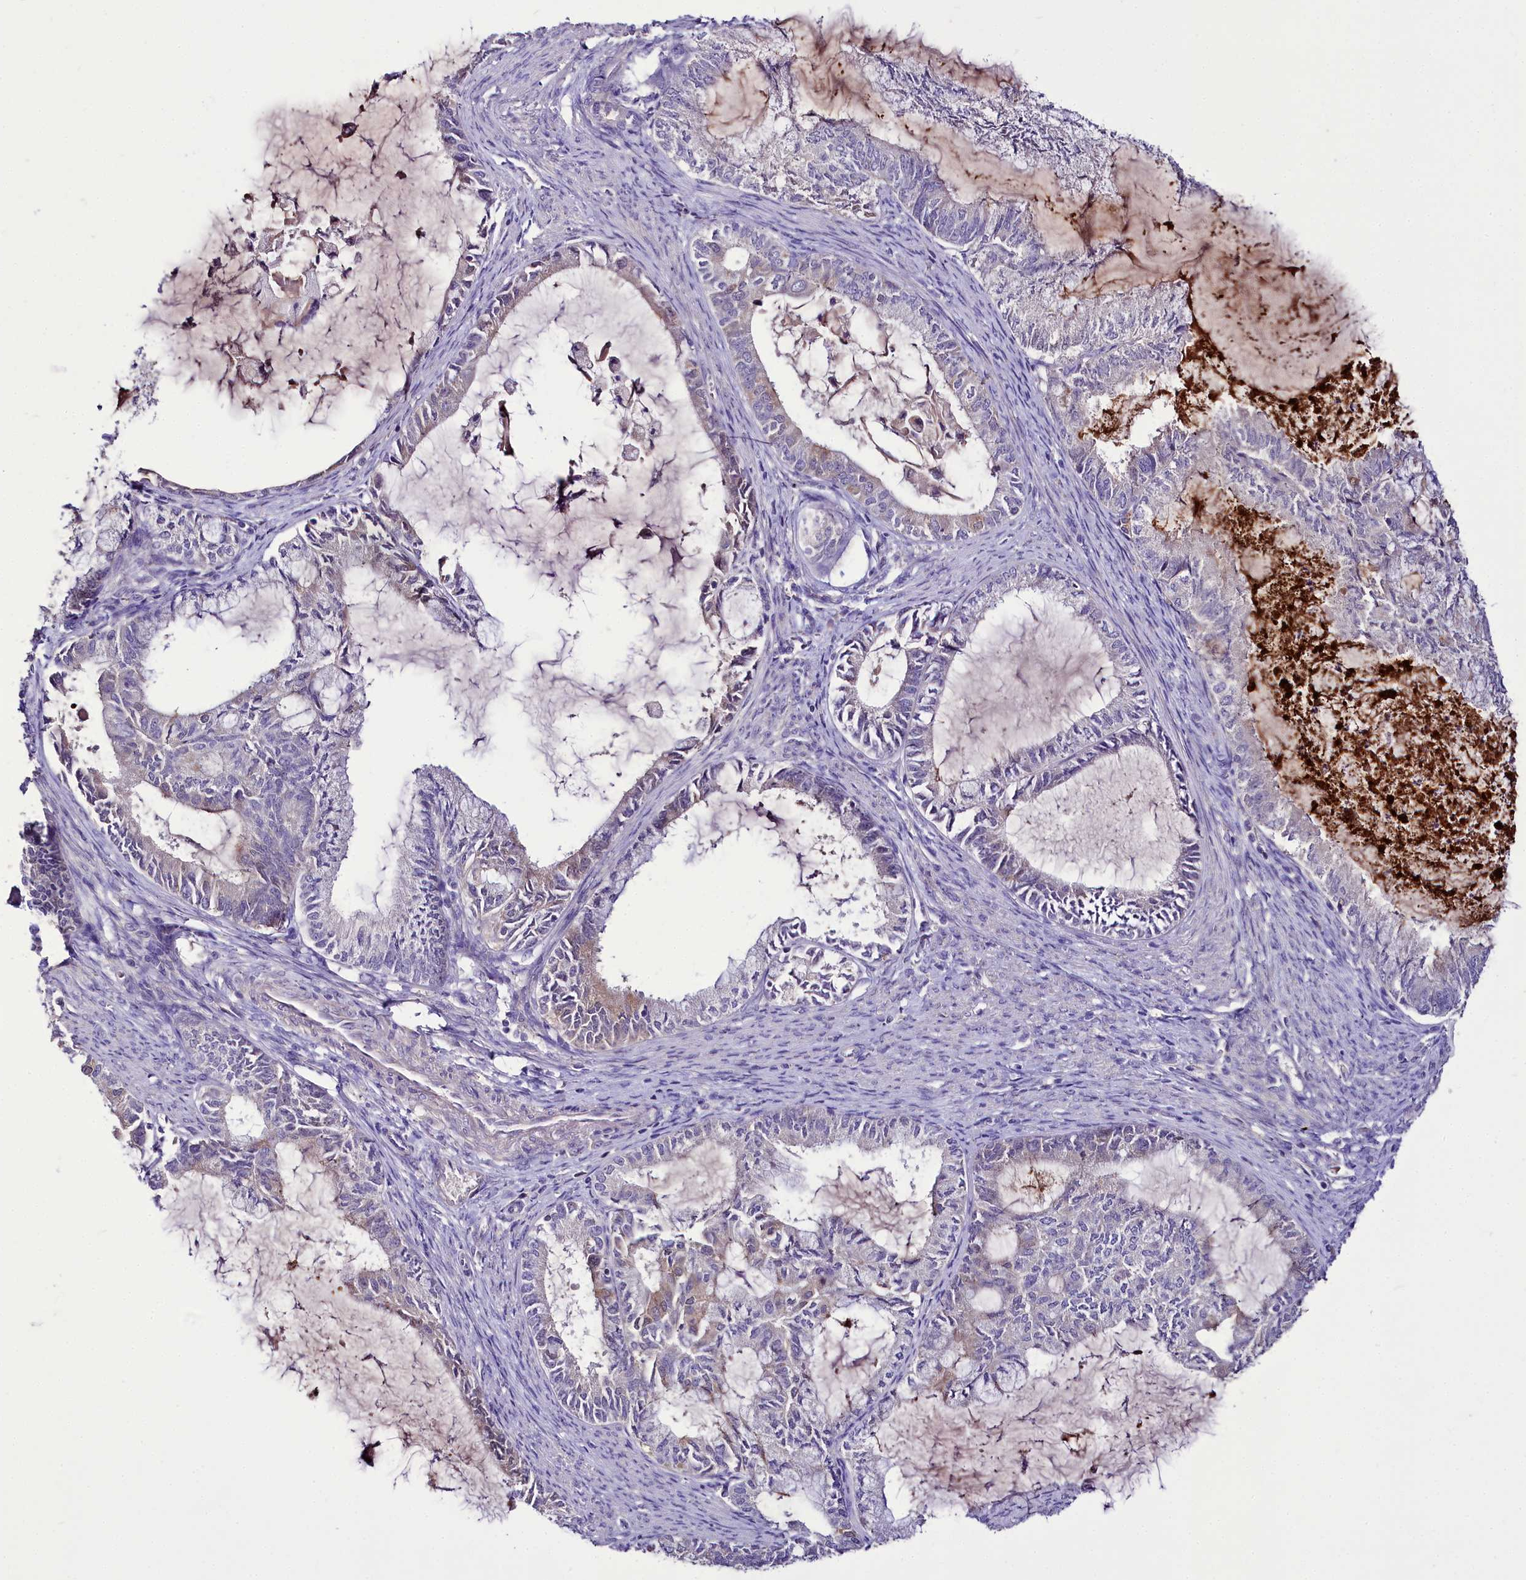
{"staining": {"intensity": "negative", "quantity": "none", "location": "none"}, "tissue": "endometrial cancer", "cell_type": "Tumor cells", "image_type": "cancer", "snomed": [{"axis": "morphology", "description": "Adenocarcinoma, NOS"}, {"axis": "topography", "description": "Endometrium"}], "caption": "Endometrial cancer (adenocarcinoma) was stained to show a protein in brown. There is no significant expression in tumor cells.", "gene": "PPP1R32", "patient": {"sex": "female", "age": 86}}